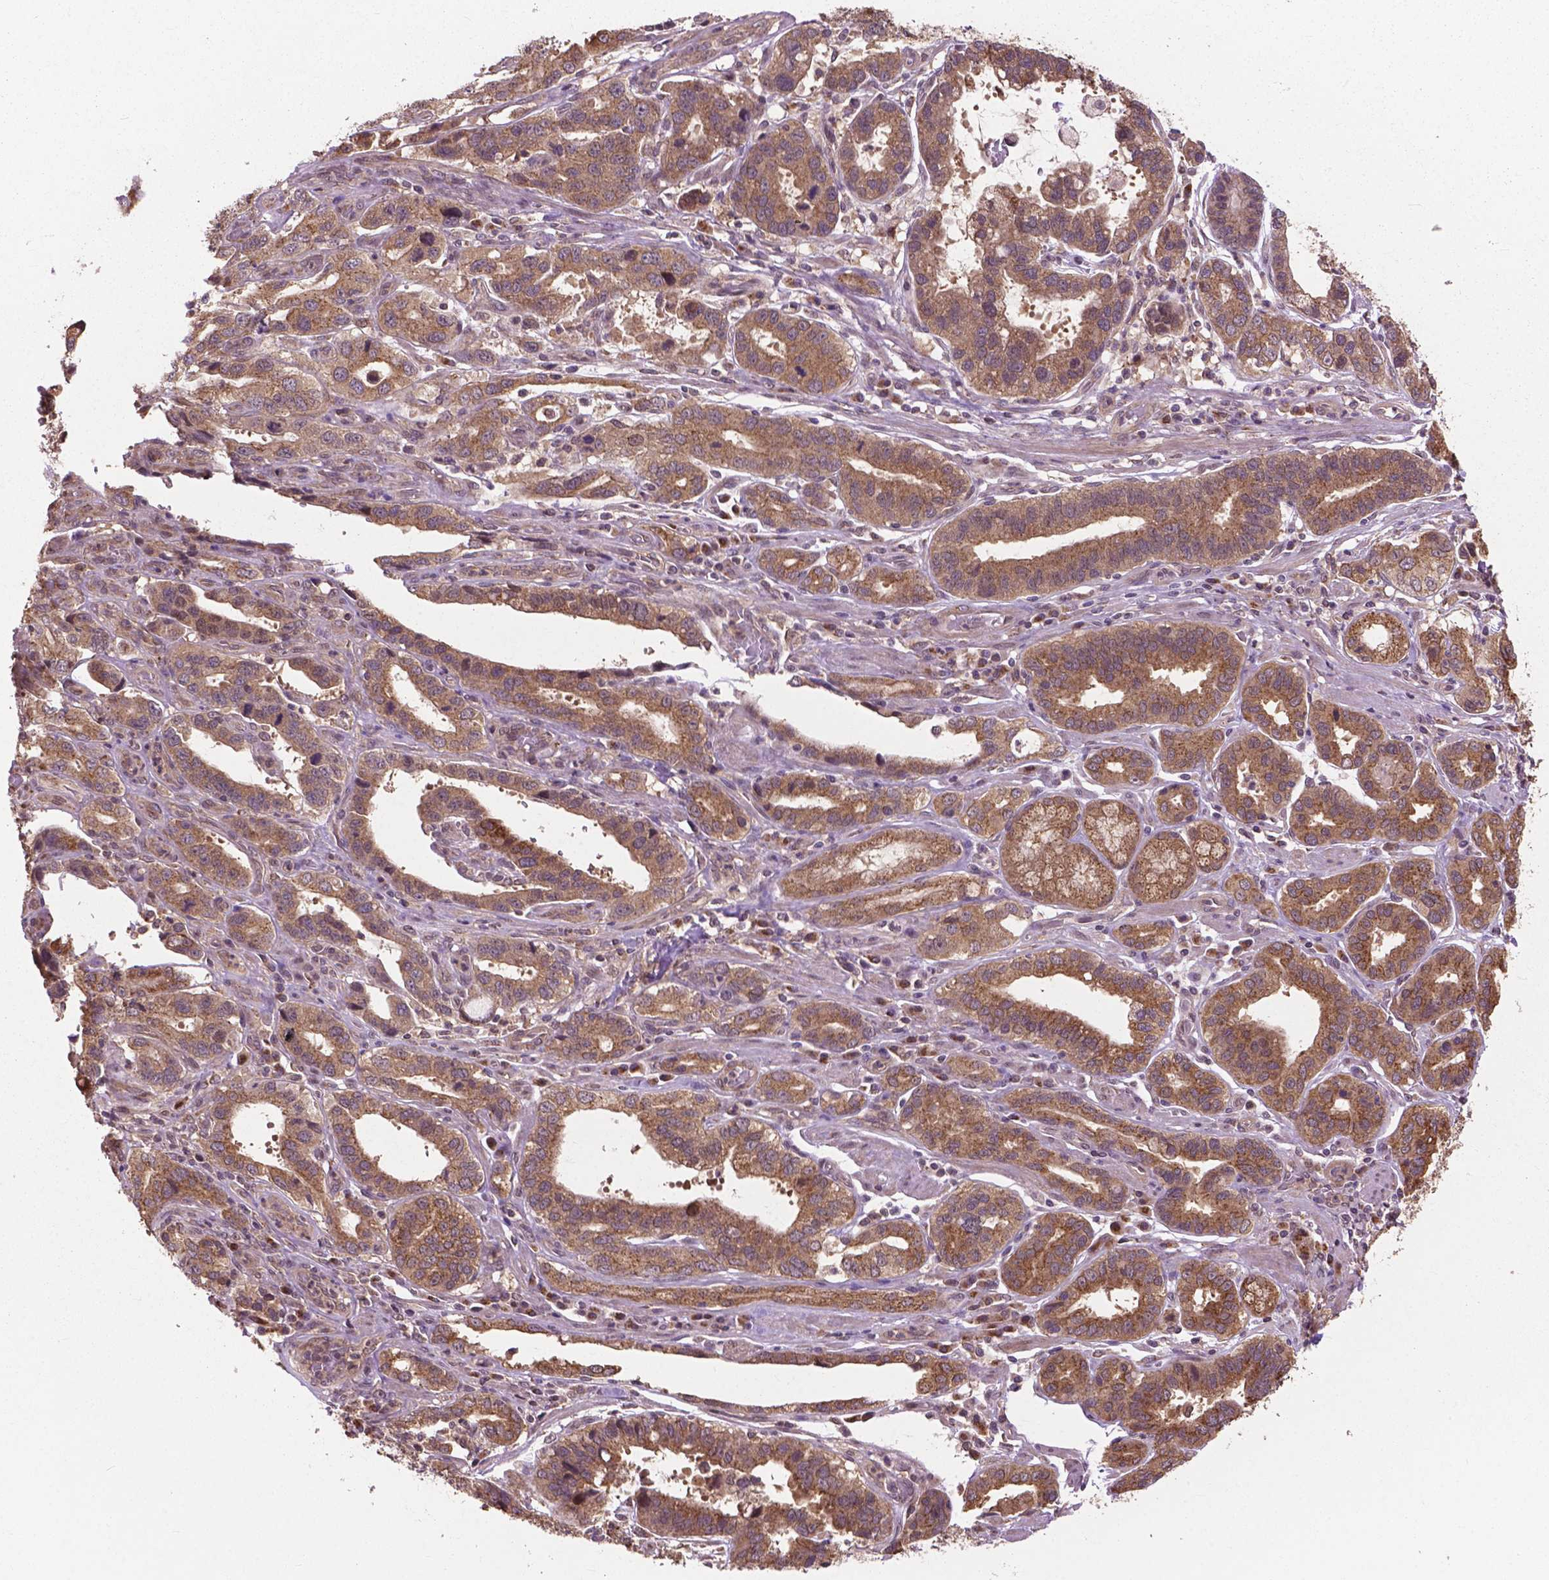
{"staining": {"intensity": "moderate", "quantity": ">75%", "location": "cytoplasmic/membranous"}, "tissue": "stomach cancer", "cell_type": "Tumor cells", "image_type": "cancer", "snomed": [{"axis": "morphology", "description": "Adenocarcinoma, NOS"}, {"axis": "topography", "description": "Stomach, lower"}], "caption": "Human stomach cancer stained with a brown dye demonstrates moderate cytoplasmic/membranous positive staining in approximately >75% of tumor cells.", "gene": "PPP1CB", "patient": {"sex": "female", "age": 76}}